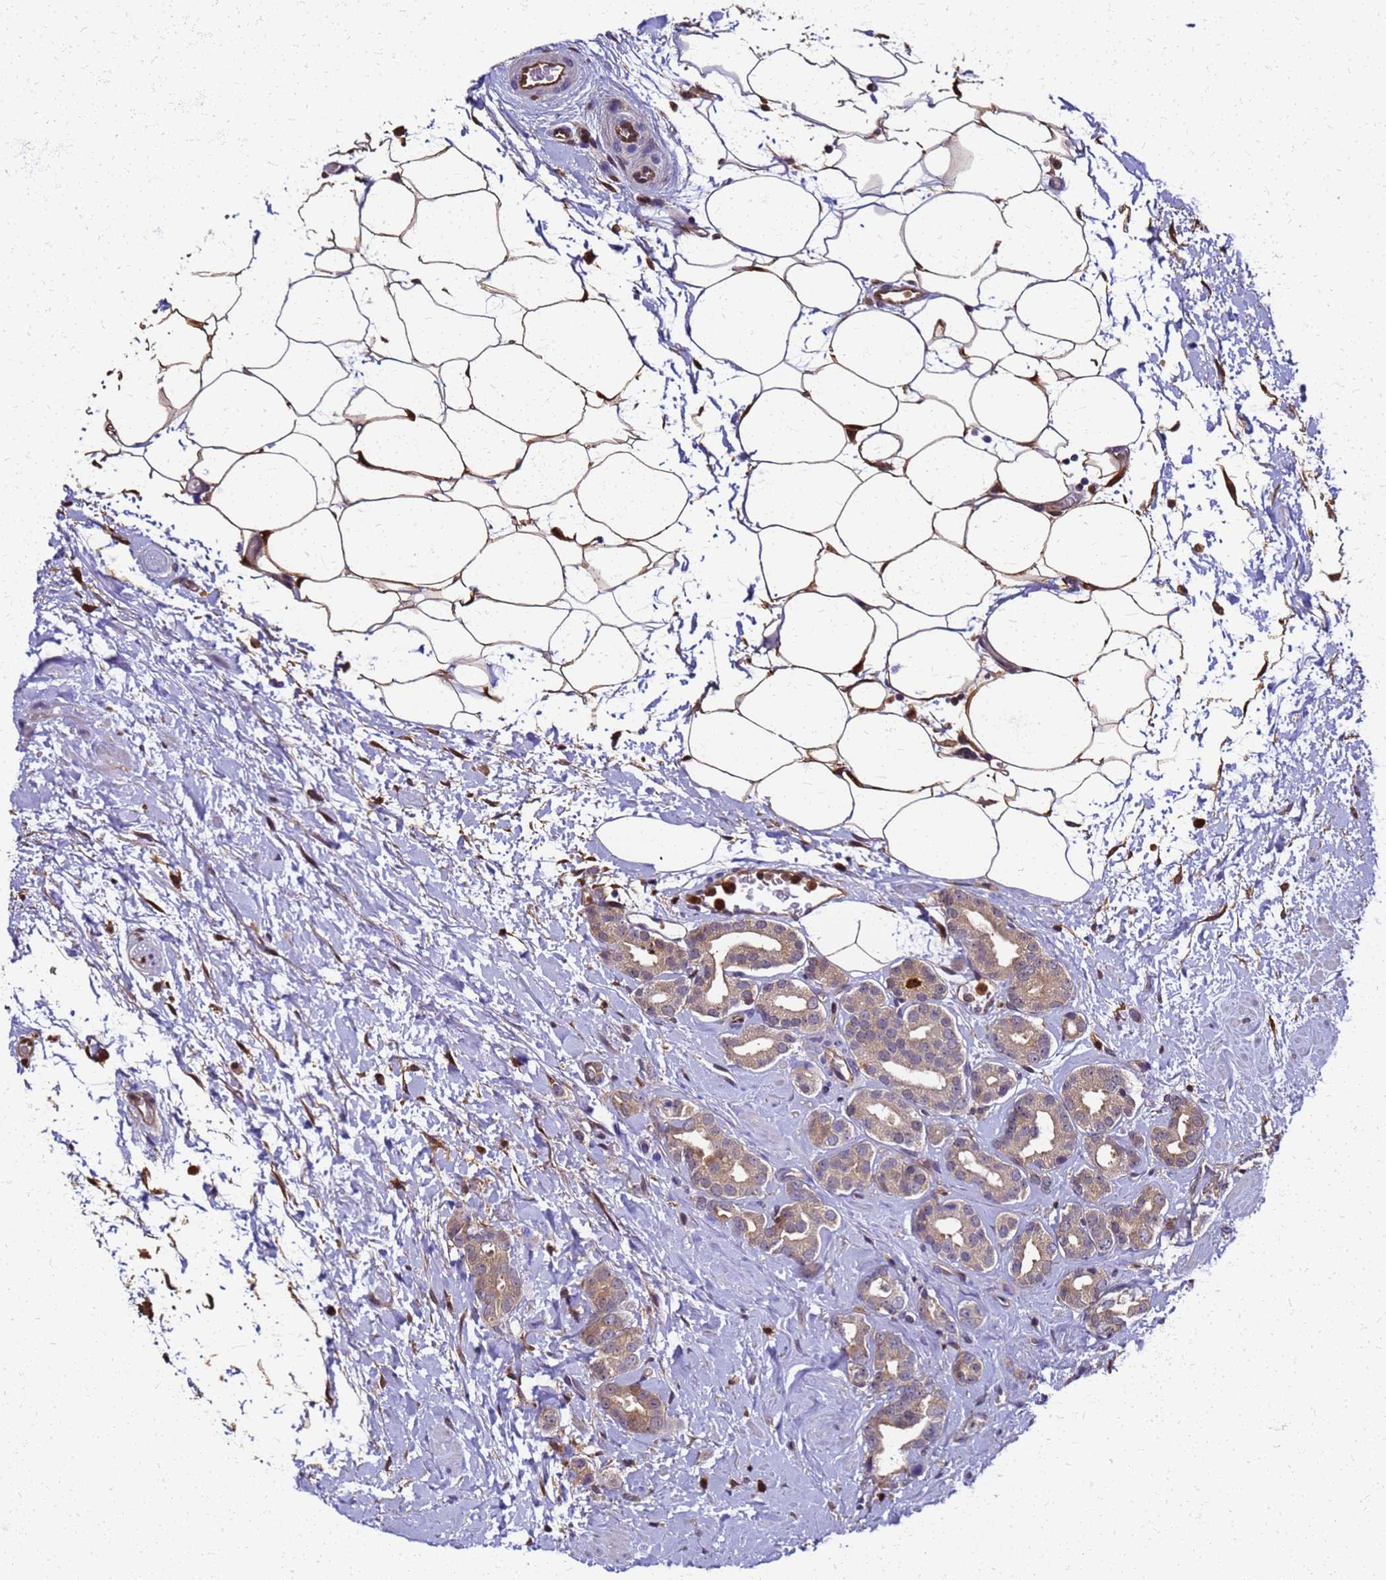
{"staining": {"intensity": "moderate", "quantity": "<25%", "location": "cytoplasmic/membranous"}, "tissue": "prostate cancer", "cell_type": "Tumor cells", "image_type": "cancer", "snomed": [{"axis": "morphology", "description": "Adenocarcinoma, High grade"}, {"axis": "topography", "description": "Prostate"}], "caption": "Prostate cancer tissue shows moderate cytoplasmic/membranous expression in about <25% of tumor cells, visualized by immunohistochemistry.", "gene": "S100A11", "patient": {"sex": "male", "age": 63}}